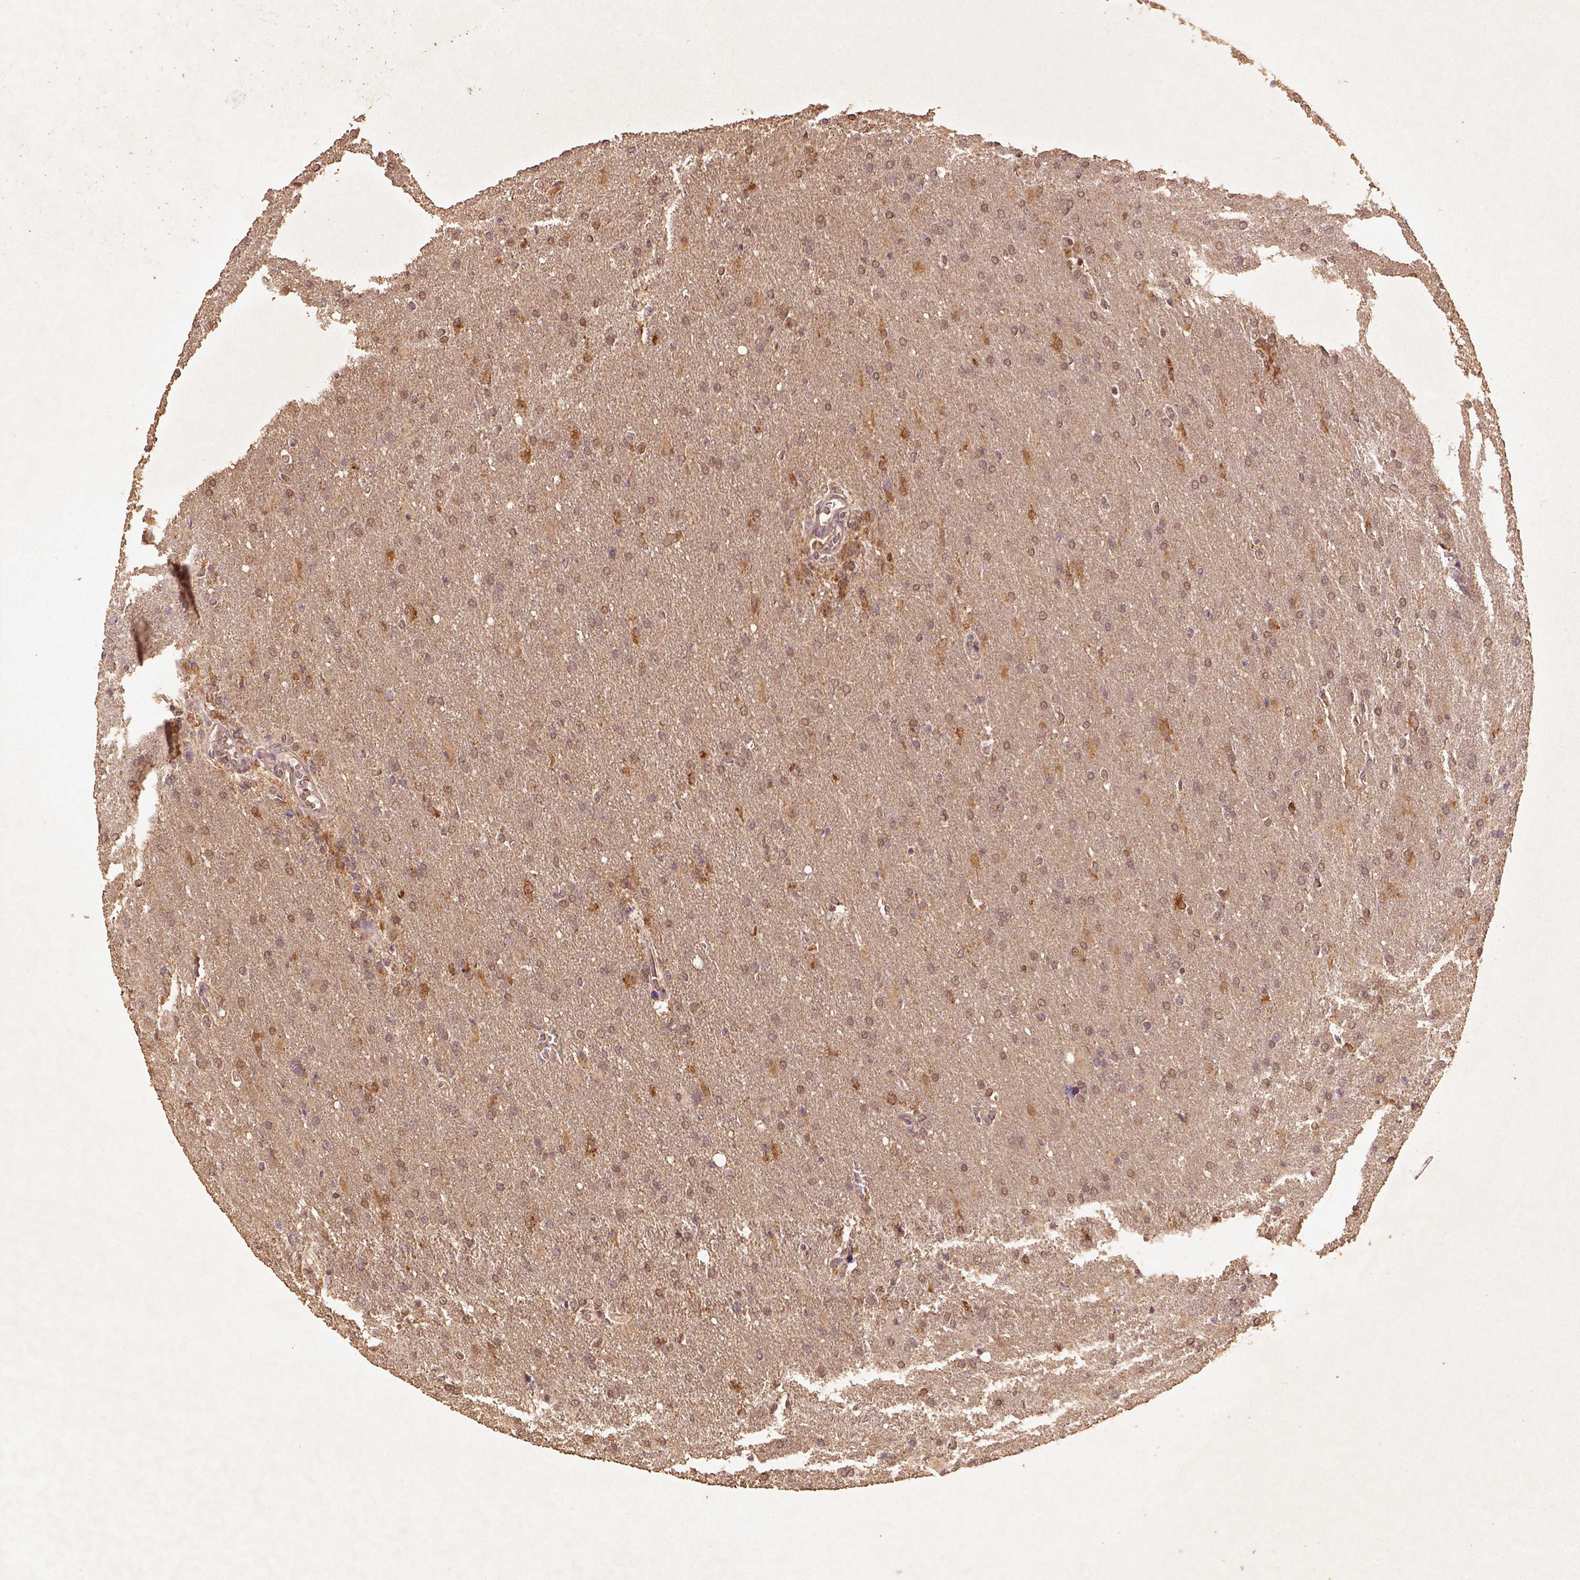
{"staining": {"intensity": "negative", "quantity": "none", "location": "none"}, "tissue": "glioma", "cell_type": "Tumor cells", "image_type": "cancer", "snomed": [{"axis": "morphology", "description": "Glioma, malignant, High grade"}, {"axis": "topography", "description": "Brain"}], "caption": "DAB immunohistochemical staining of malignant glioma (high-grade) exhibits no significant expression in tumor cells.", "gene": "AP2B1", "patient": {"sex": "male", "age": 68}}